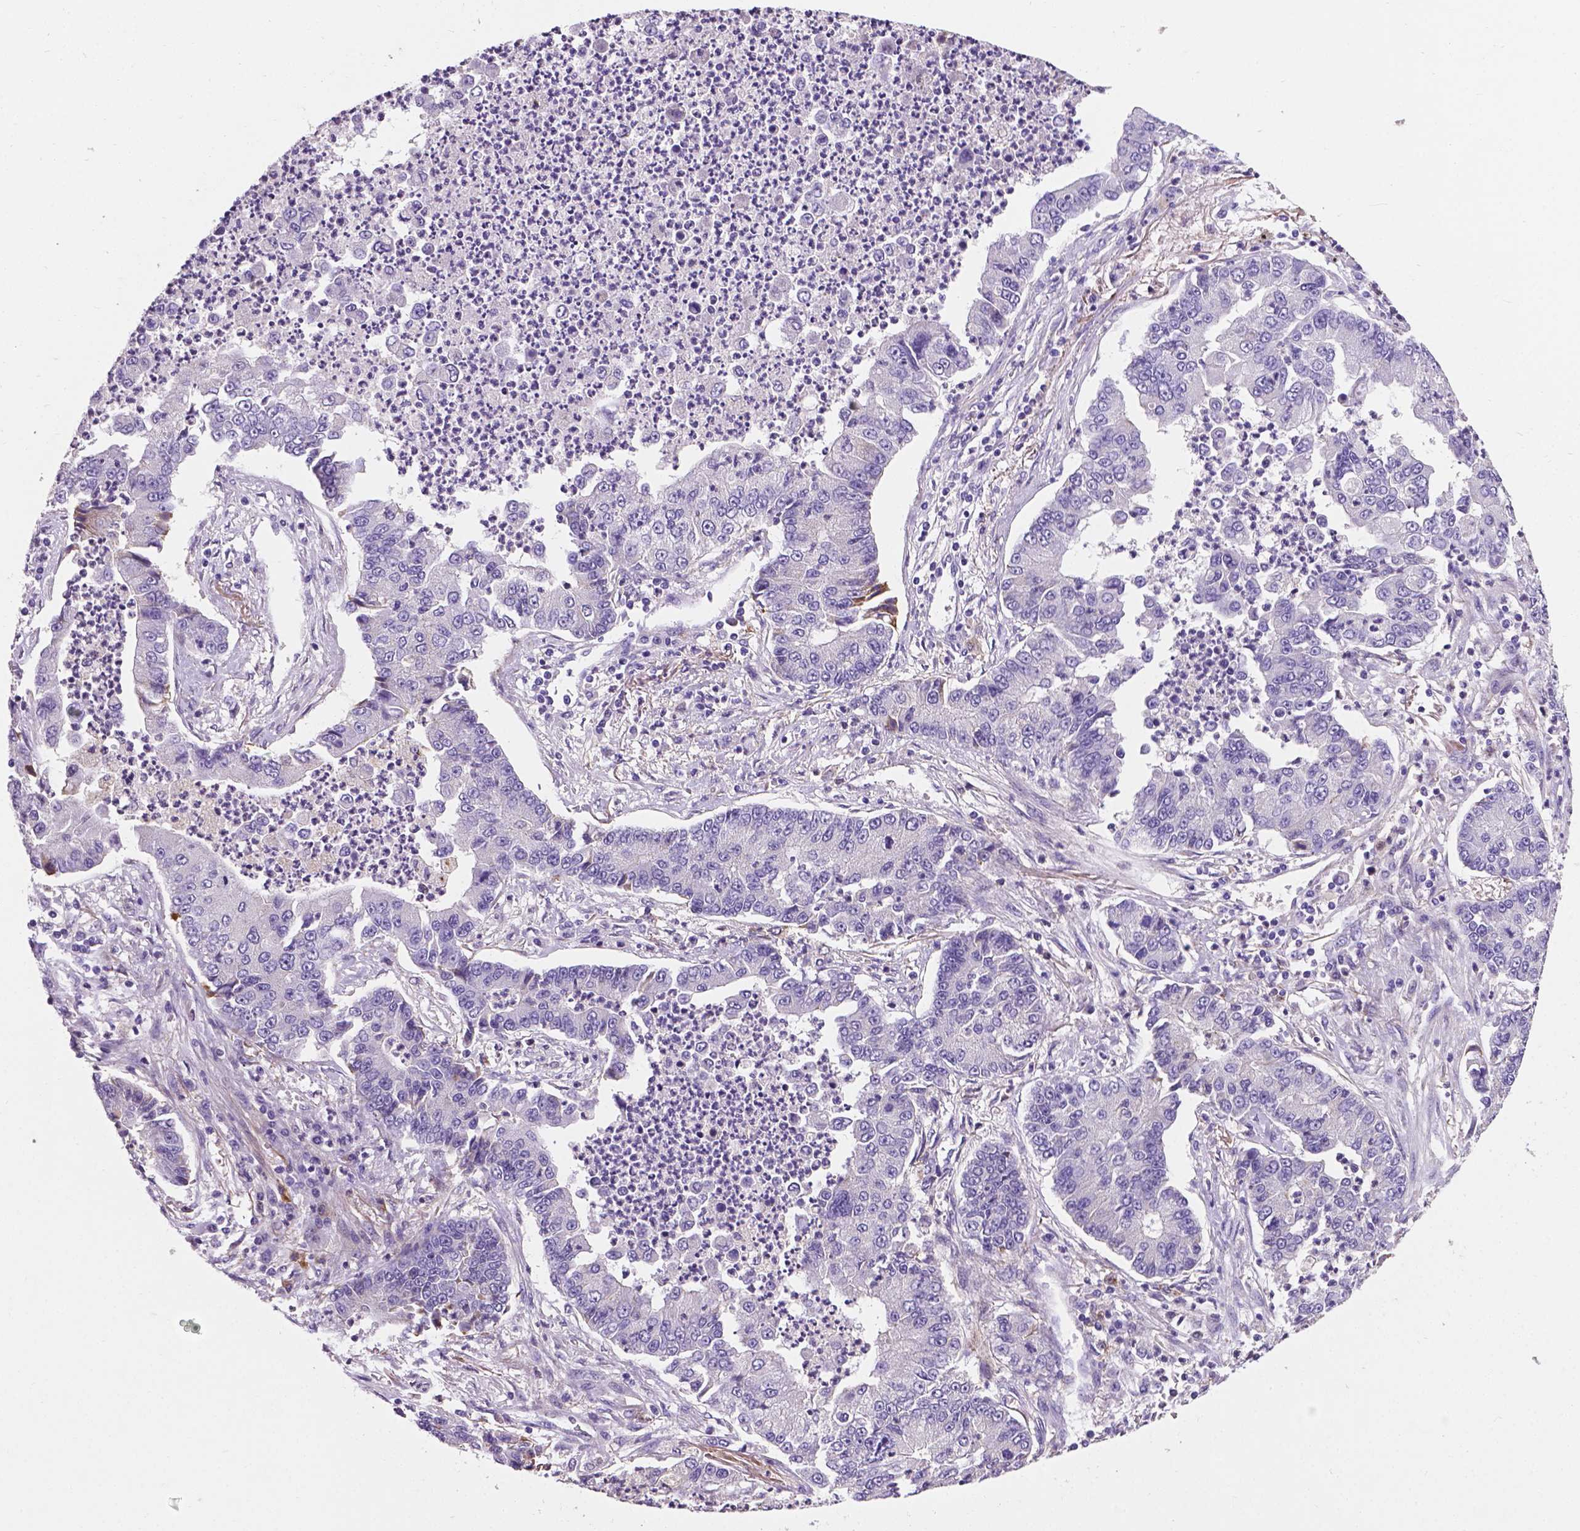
{"staining": {"intensity": "negative", "quantity": "none", "location": "none"}, "tissue": "lung cancer", "cell_type": "Tumor cells", "image_type": "cancer", "snomed": [{"axis": "morphology", "description": "Adenocarcinoma, NOS"}, {"axis": "topography", "description": "Lung"}], "caption": "High magnification brightfield microscopy of lung cancer stained with DAB (brown) and counterstained with hematoxylin (blue): tumor cells show no significant expression.", "gene": "APOE", "patient": {"sex": "female", "age": 57}}